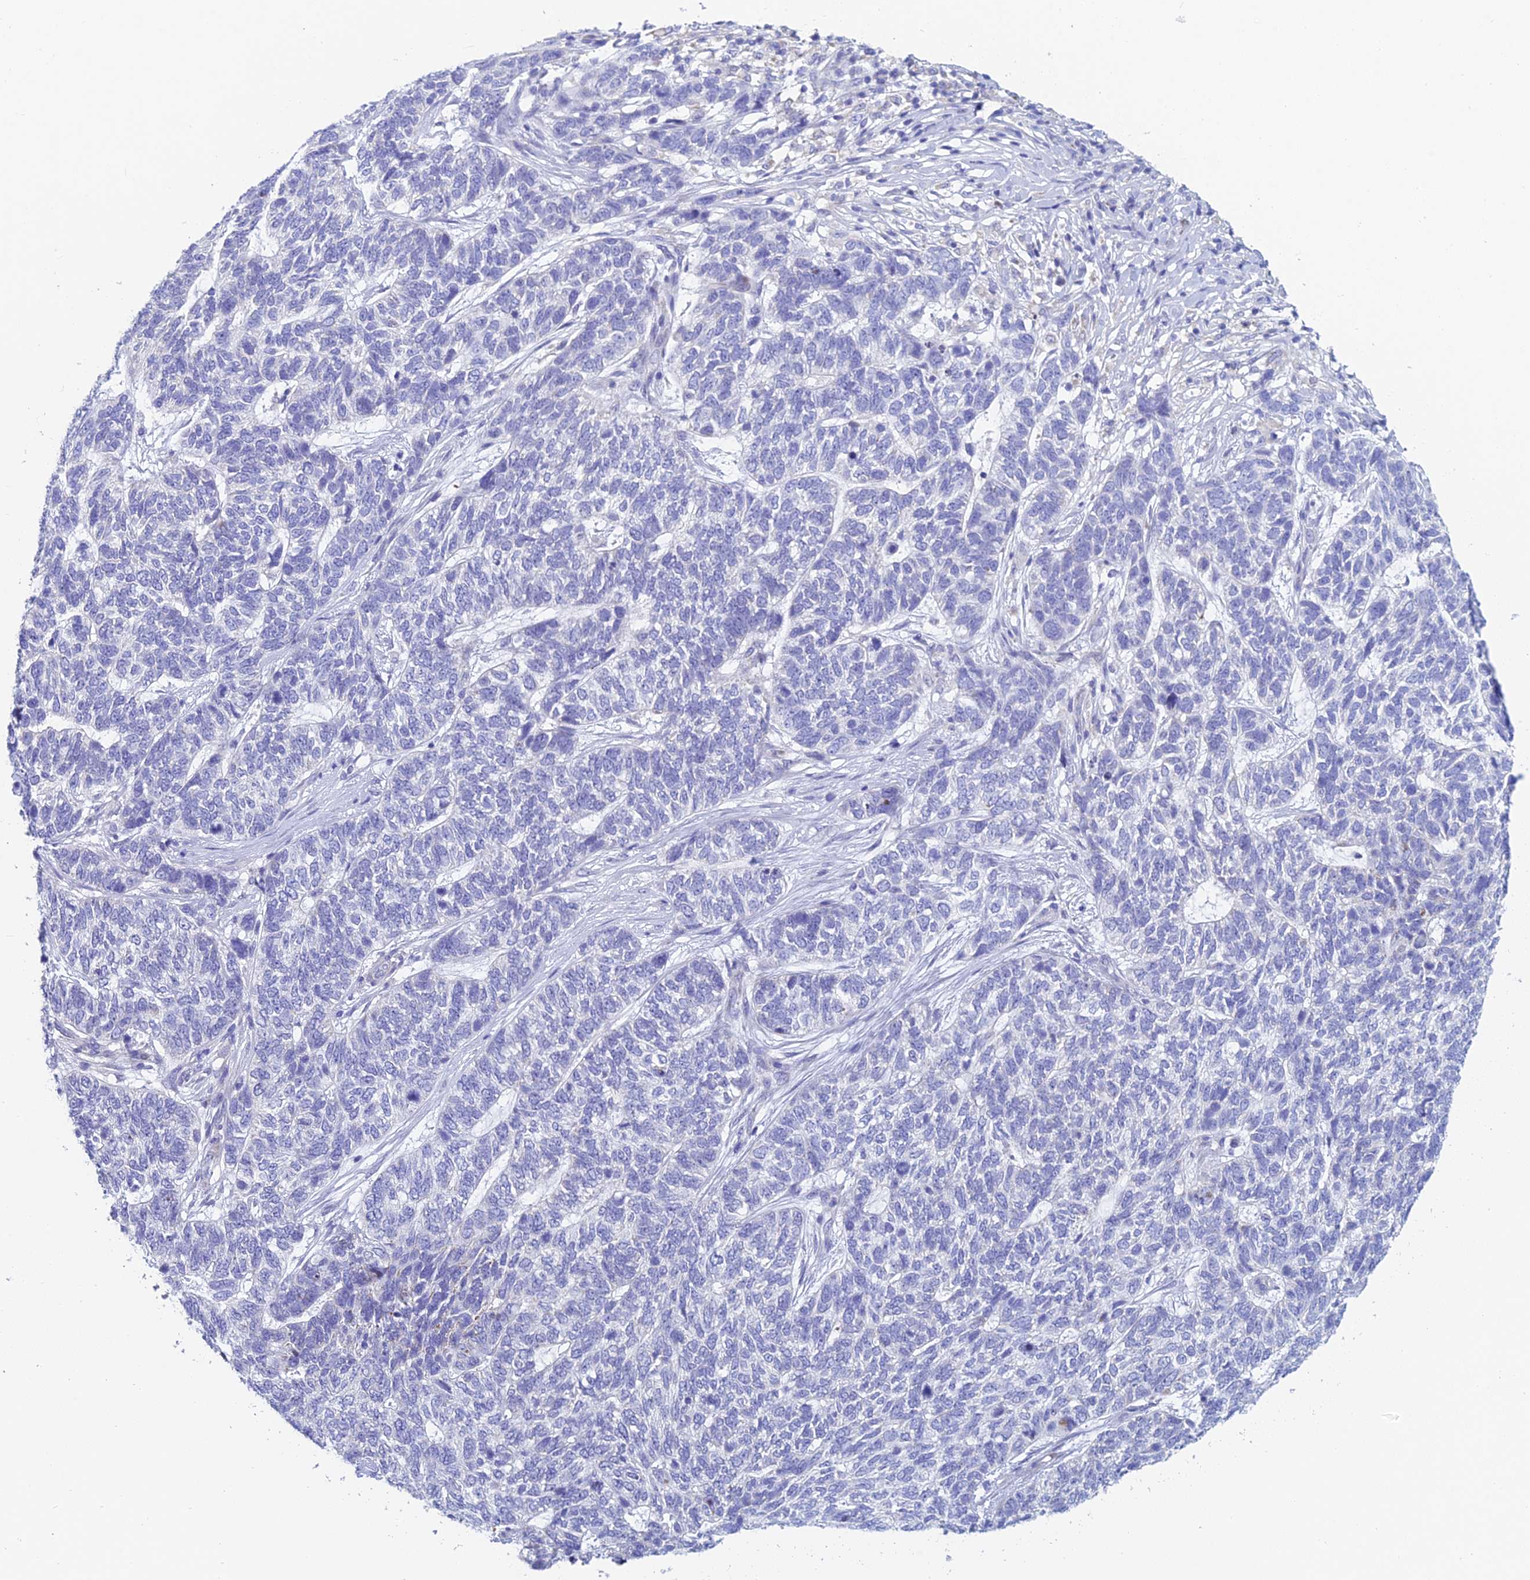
{"staining": {"intensity": "negative", "quantity": "none", "location": "none"}, "tissue": "skin cancer", "cell_type": "Tumor cells", "image_type": "cancer", "snomed": [{"axis": "morphology", "description": "Basal cell carcinoma"}, {"axis": "topography", "description": "Skin"}], "caption": "Photomicrograph shows no significant protein expression in tumor cells of skin cancer (basal cell carcinoma).", "gene": "ACSM1", "patient": {"sex": "female", "age": 65}}